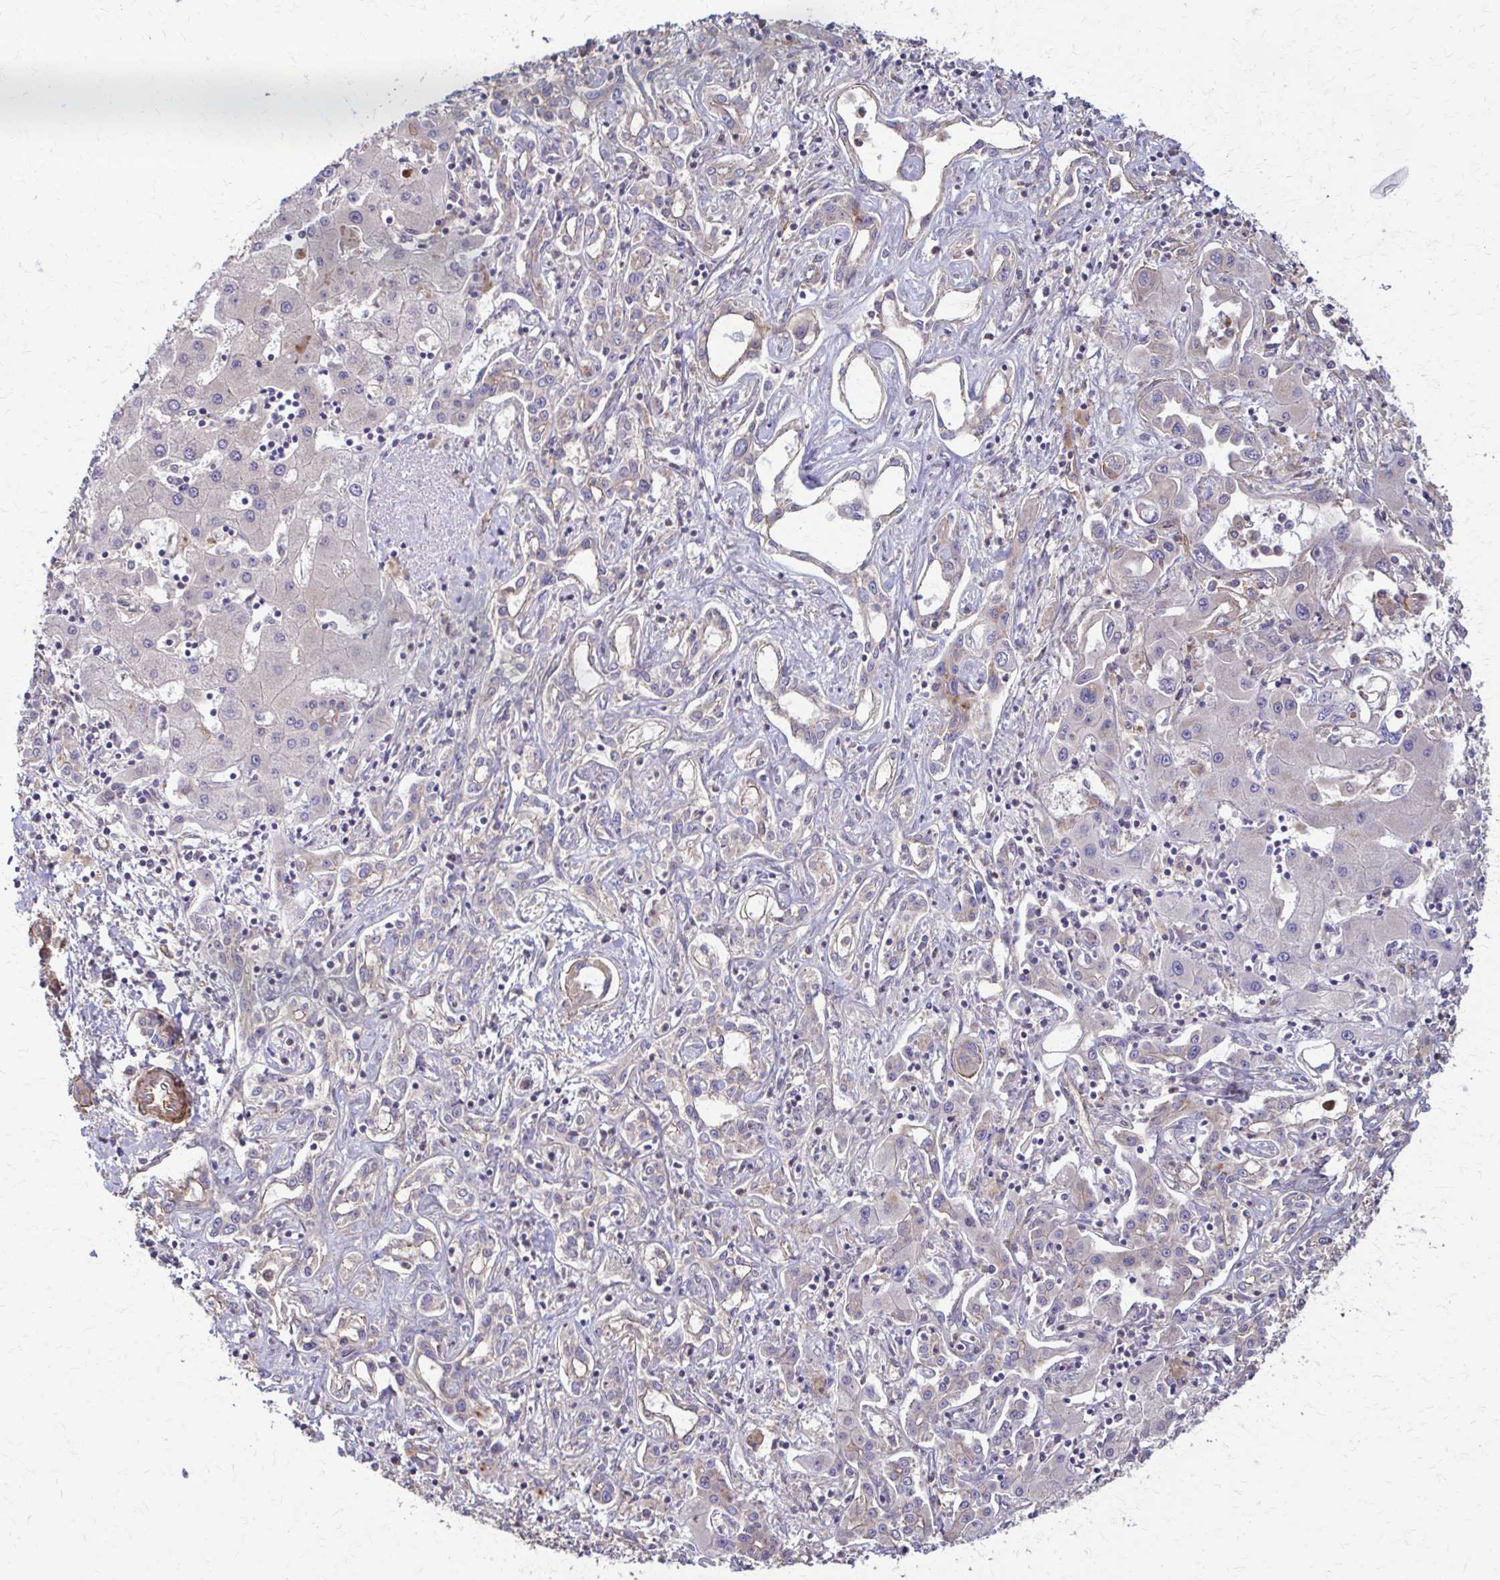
{"staining": {"intensity": "negative", "quantity": "none", "location": "none"}, "tissue": "liver cancer", "cell_type": "Tumor cells", "image_type": "cancer", "snomed": [{"axis": "morphology", "description": "Cholangiocarcinoma"}, {"axis": "topography", "description": "Liver"}], "caption": "A photomicrograph of human liver cholangiocarcinoma is negative for staining in tumor cells. (DAB IHC visualized using brightfield microscopy, high magnification).", "gene": "DSP", "patient": {"sex": "female", "age": 64}}